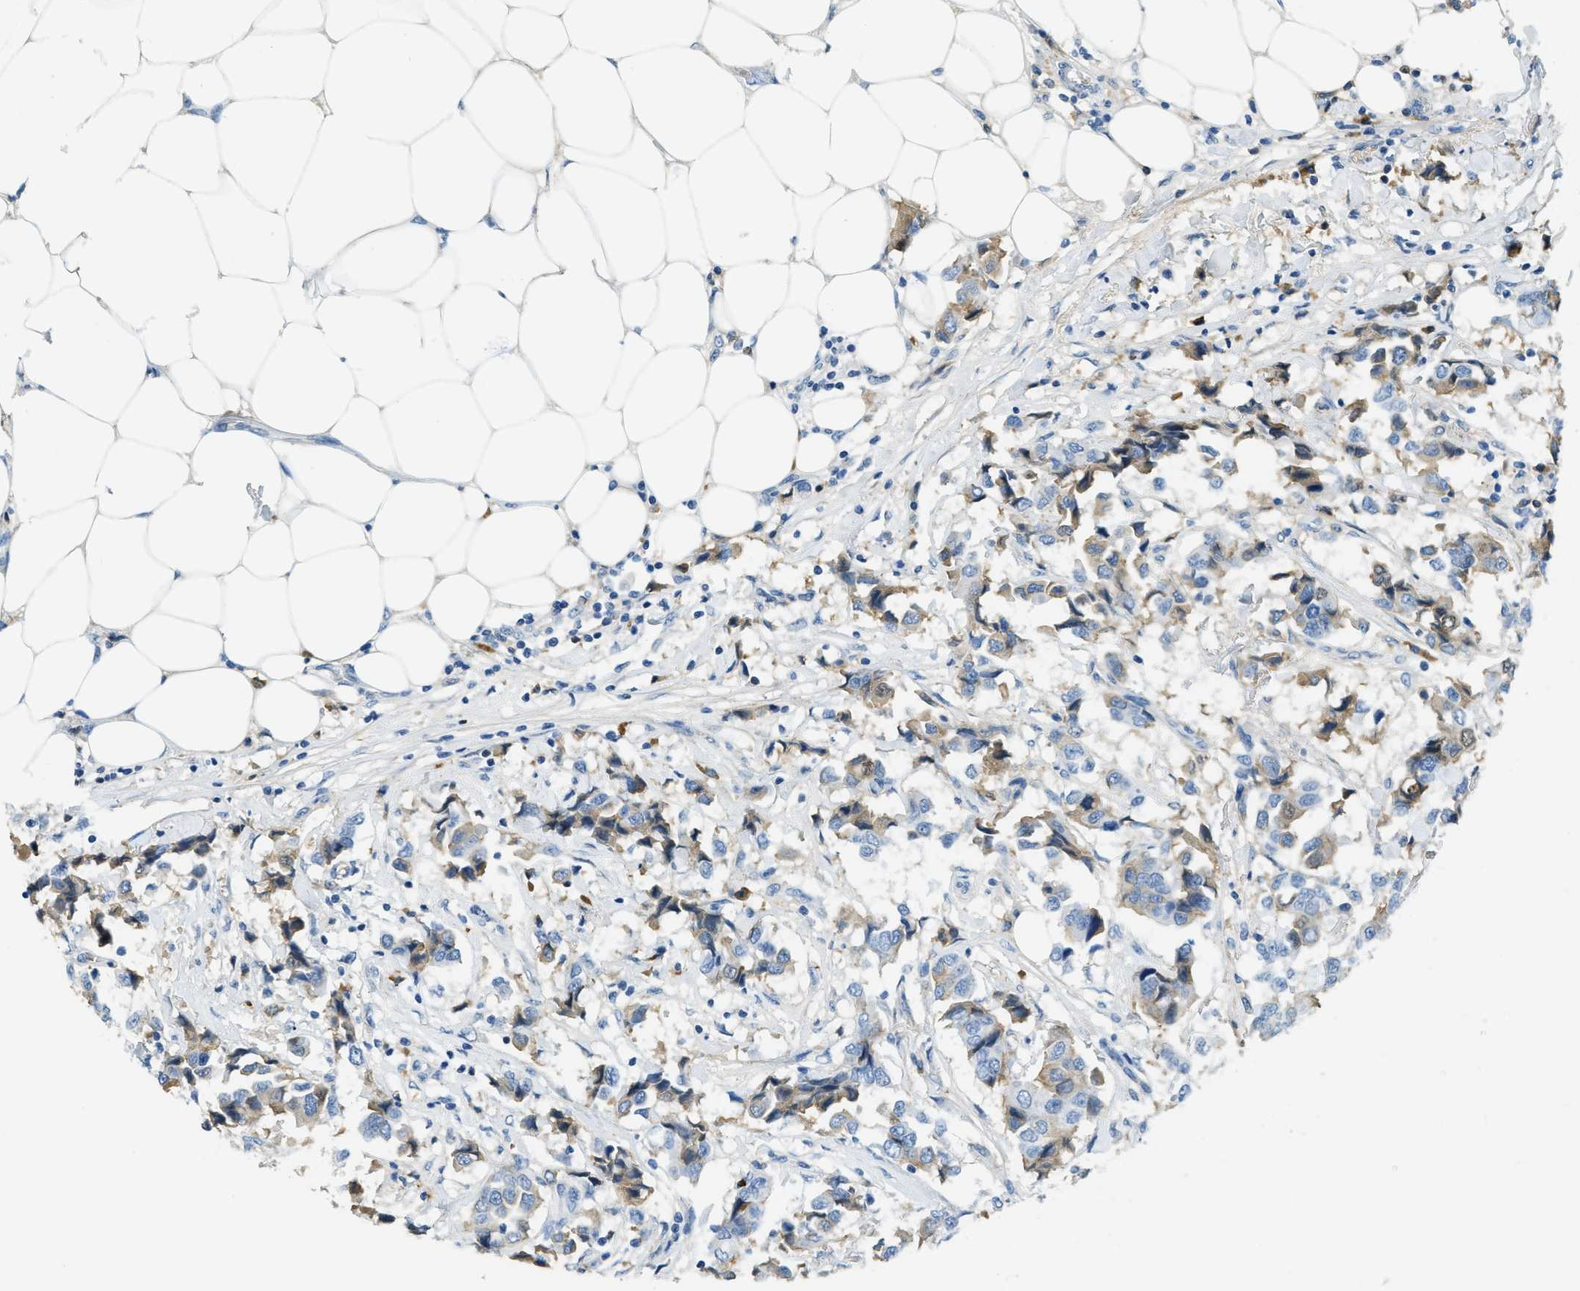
{"staining": {"intensity": "weak", "quantity": "25%-75%", "location": "cytoplasmic/membranous"}, "tissue": "breast cancer", "cell_type": "Tumor cells", "image_type": "cancer", "snomed": [{"axis": "morphology", "description": "Duct carcinoma"}, {"axis": "topography", "description": "Breast"}], "caption": "Breast infiltrating ductal carcinoma stained with a brown dye demonstrates weak cytoplasmic/membranous positive positivity in about 25%-75% of tumor cells.", "gene": "PRTN3", "patient": {"sex": "female", "age": 80}}